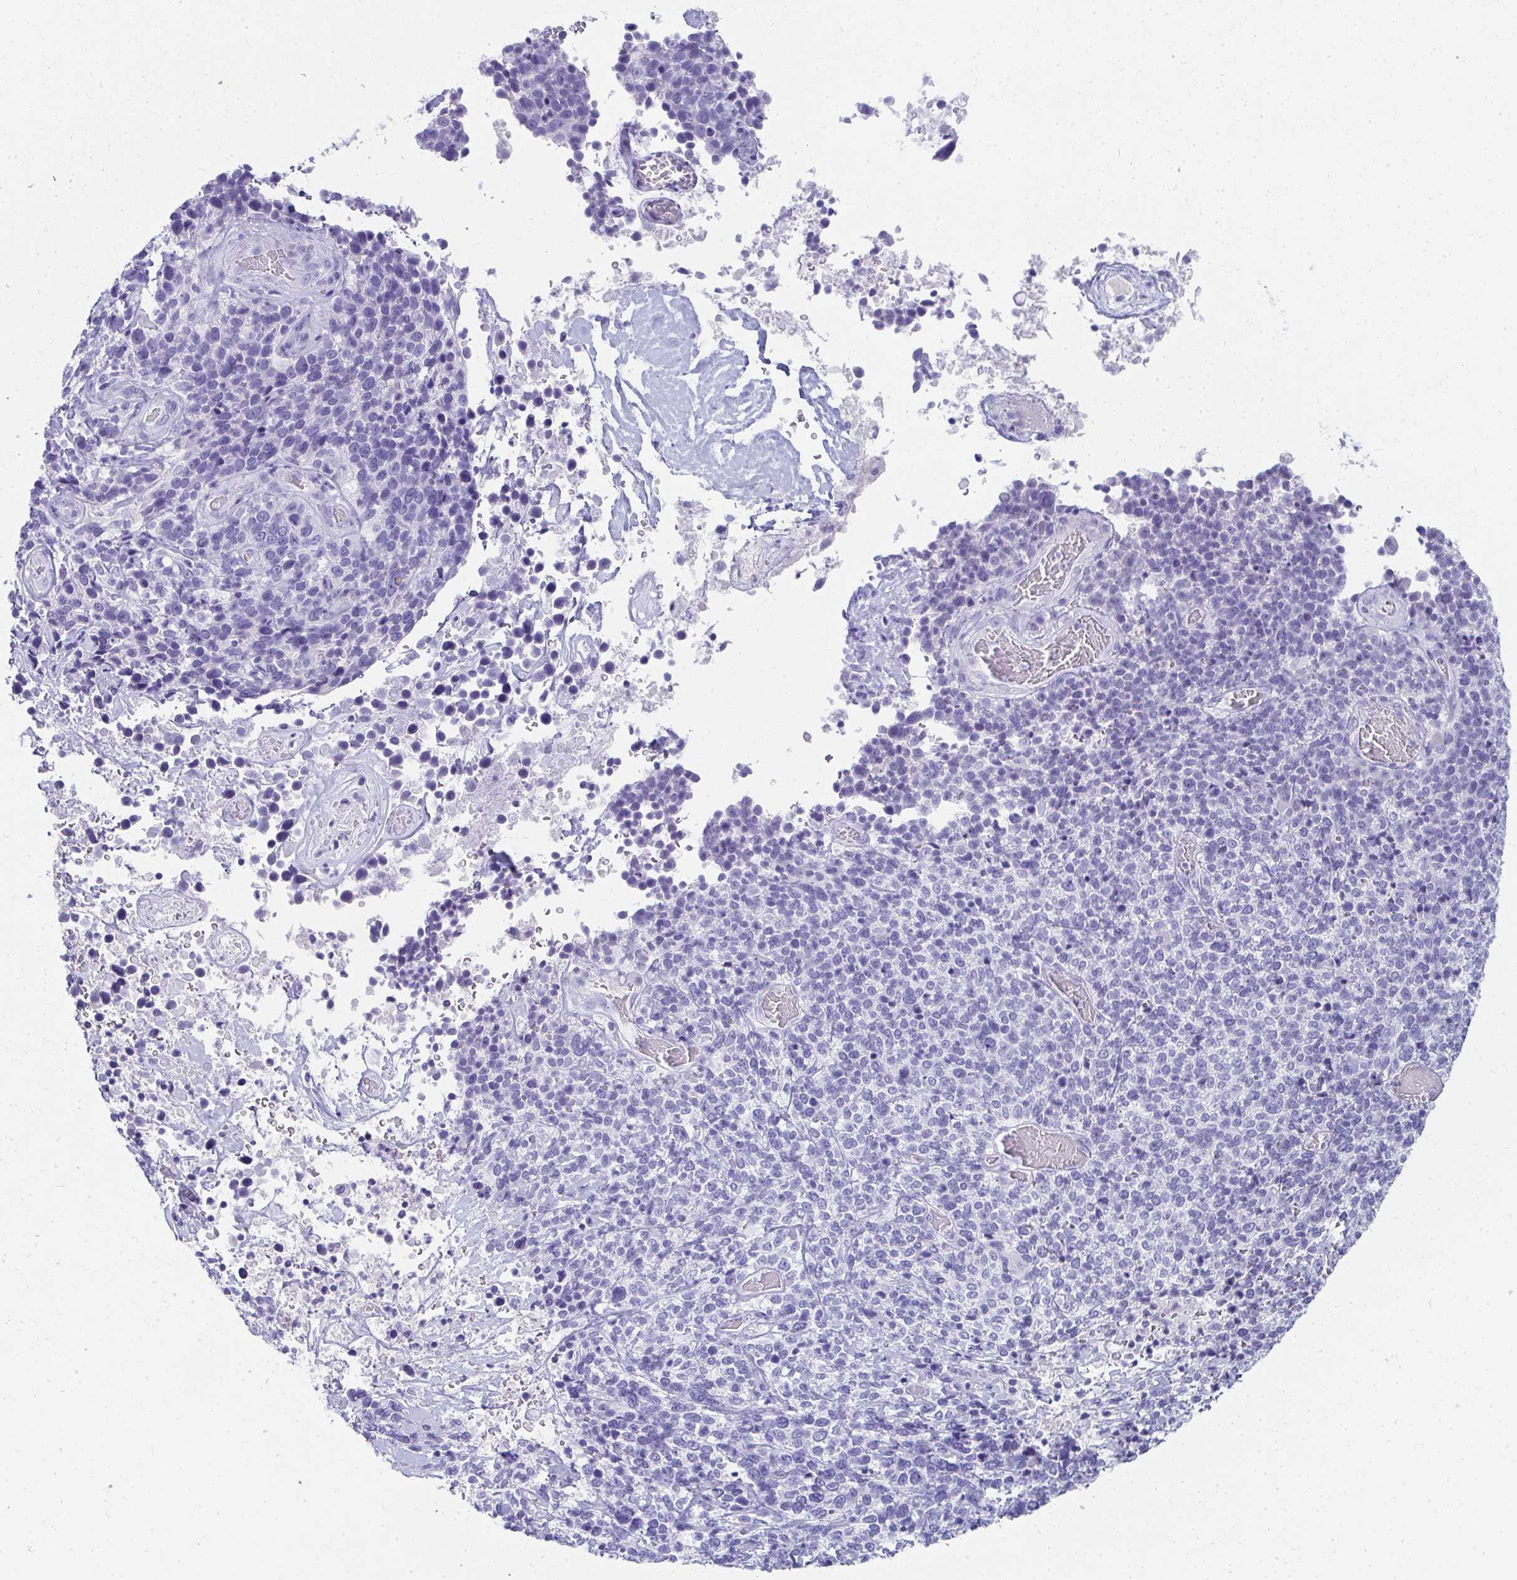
{"staining": {"intensity": "negative", "quantity": "none", "location": "none"}, "tissue": "cervical cancer", "cell_type": "Tumor cells", "image_type": "cancer", "snomed": [{"axis": "morphology", "description": "Squamous cell carcinoma, NOS"}, {"axis": "topography", "description": "Cervix"}], "caption": "Micrograph shows no protein expression in tumor cells of squamous cell carcinoma (cervical) tissue. (DAB IHC visualized using brightfield microscopy, high magnification).", "gene": "SEC14L3", "patient": {"sex": "female", "age": 46}}